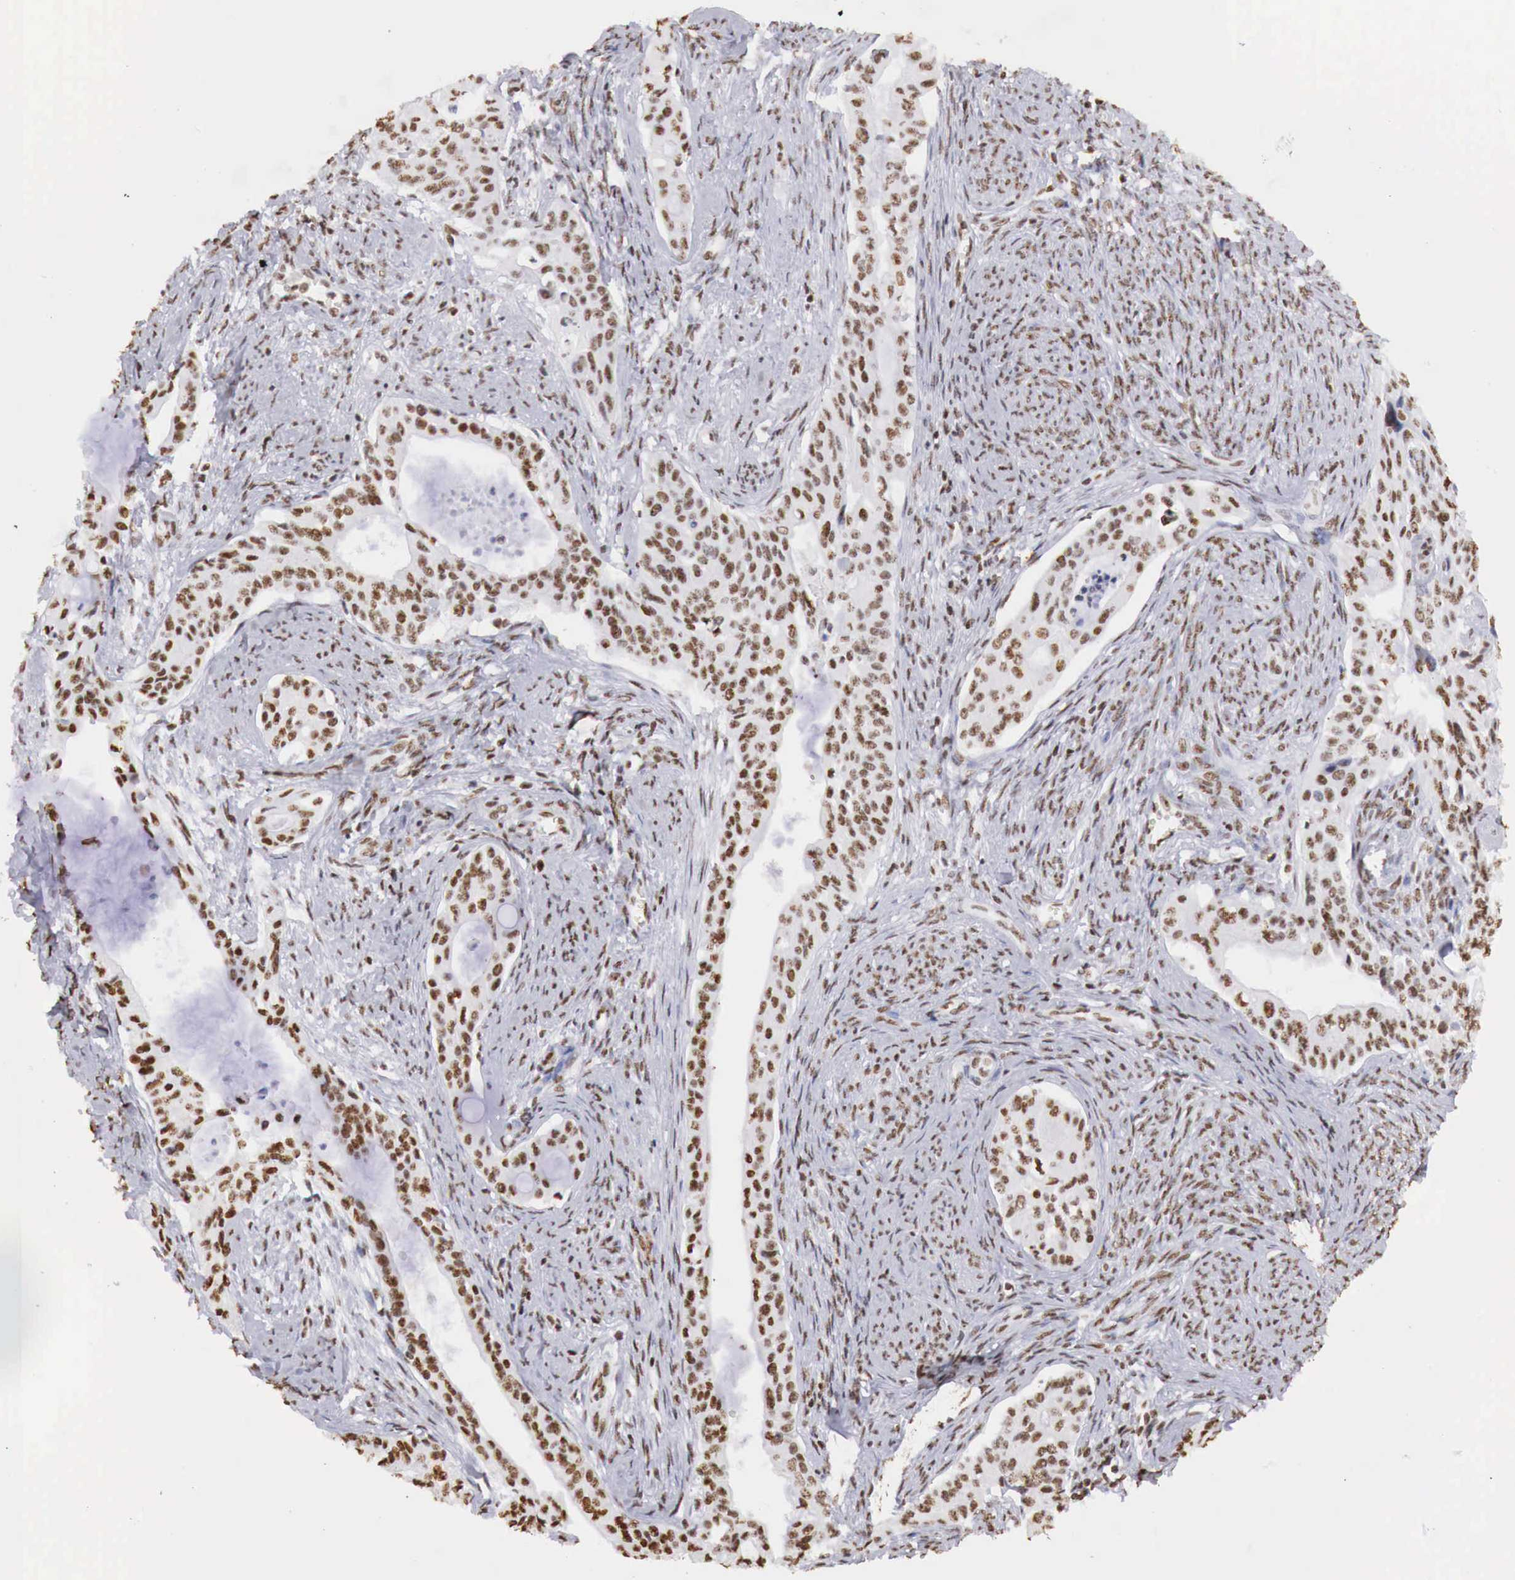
{"staining": {"intensity": "strong", "quantity": ">75%", "location": "nuclear"}, "tissue": "cervical cancer", "cell_type": "Tumor cells", "image_type": "cancer", "snomed": [{"axis": "morphology", "description": "Squamous cell carcinoma, NOS"}, {"axis": "topography", "description": "Cervix"}], "caption": "Protein staining by immunohistochemistry (IHC) shows strong nuclear expression in approximately >75% of tumor cells in cervical squamous cell carcinoma.", "gene": "DKC1", "patient": {"sex": "female", "age": 34}}